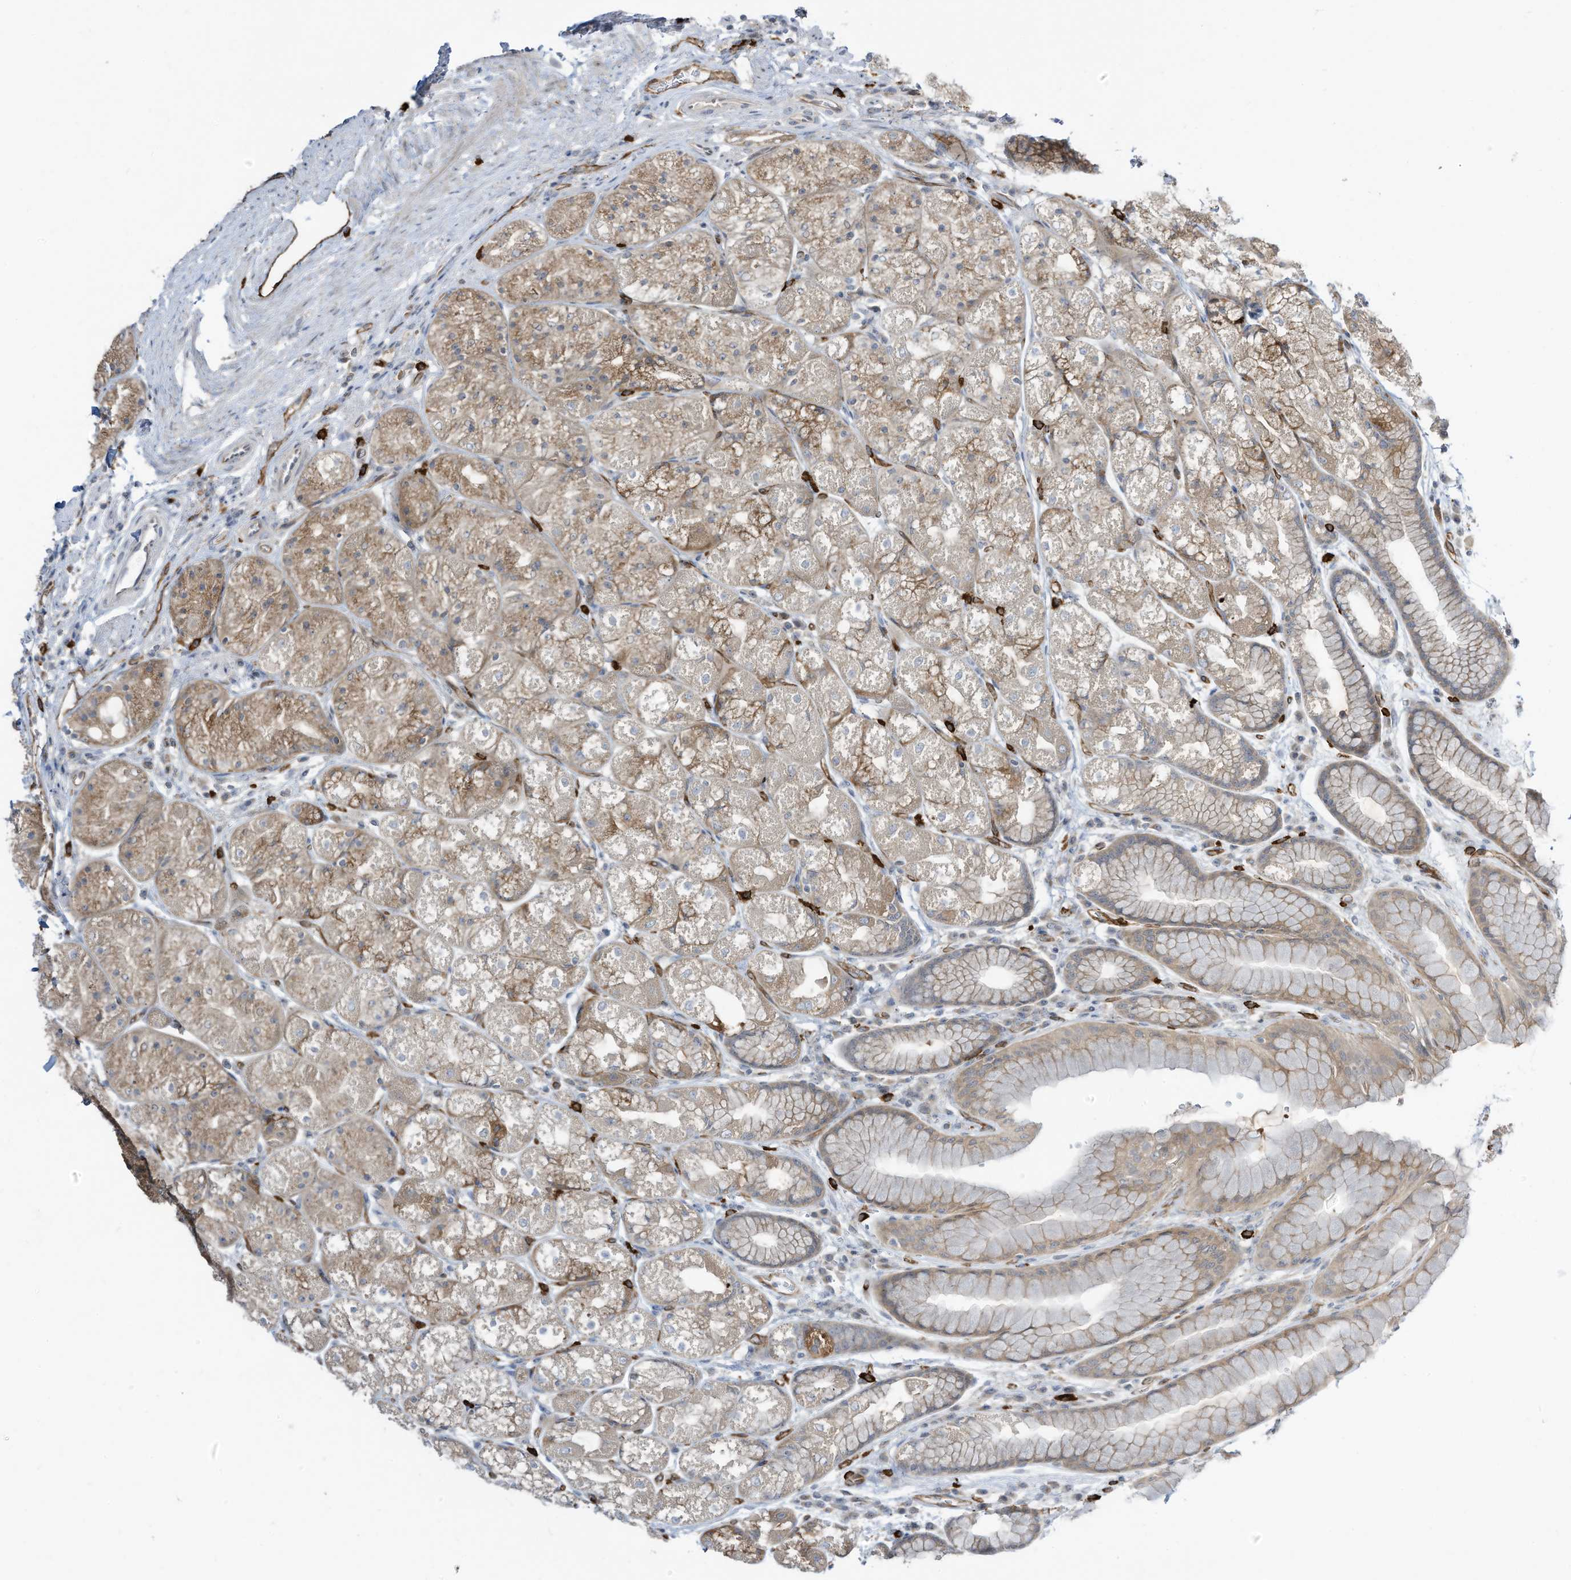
{"staining": {"intensity": "moderate", "quantity": "<25%", "location": "cytoplasmic/membranous"}, "tissue": "stomach", "cell_type": "Glandular cells", "image_type": "normal", "snomed": [{"axis": "morphology", "description": "Normal tissue, NOS"}, {"axis": "topography", "description": "Stomach"}], "caption": "The histopathology image shows staining of benign stomach, revealing moderate cytoplasmic/membranous protein staining (brown color) within glandular cells.", "gene": "DZIP3", "patient": {"sex": "male", "age": 57}}